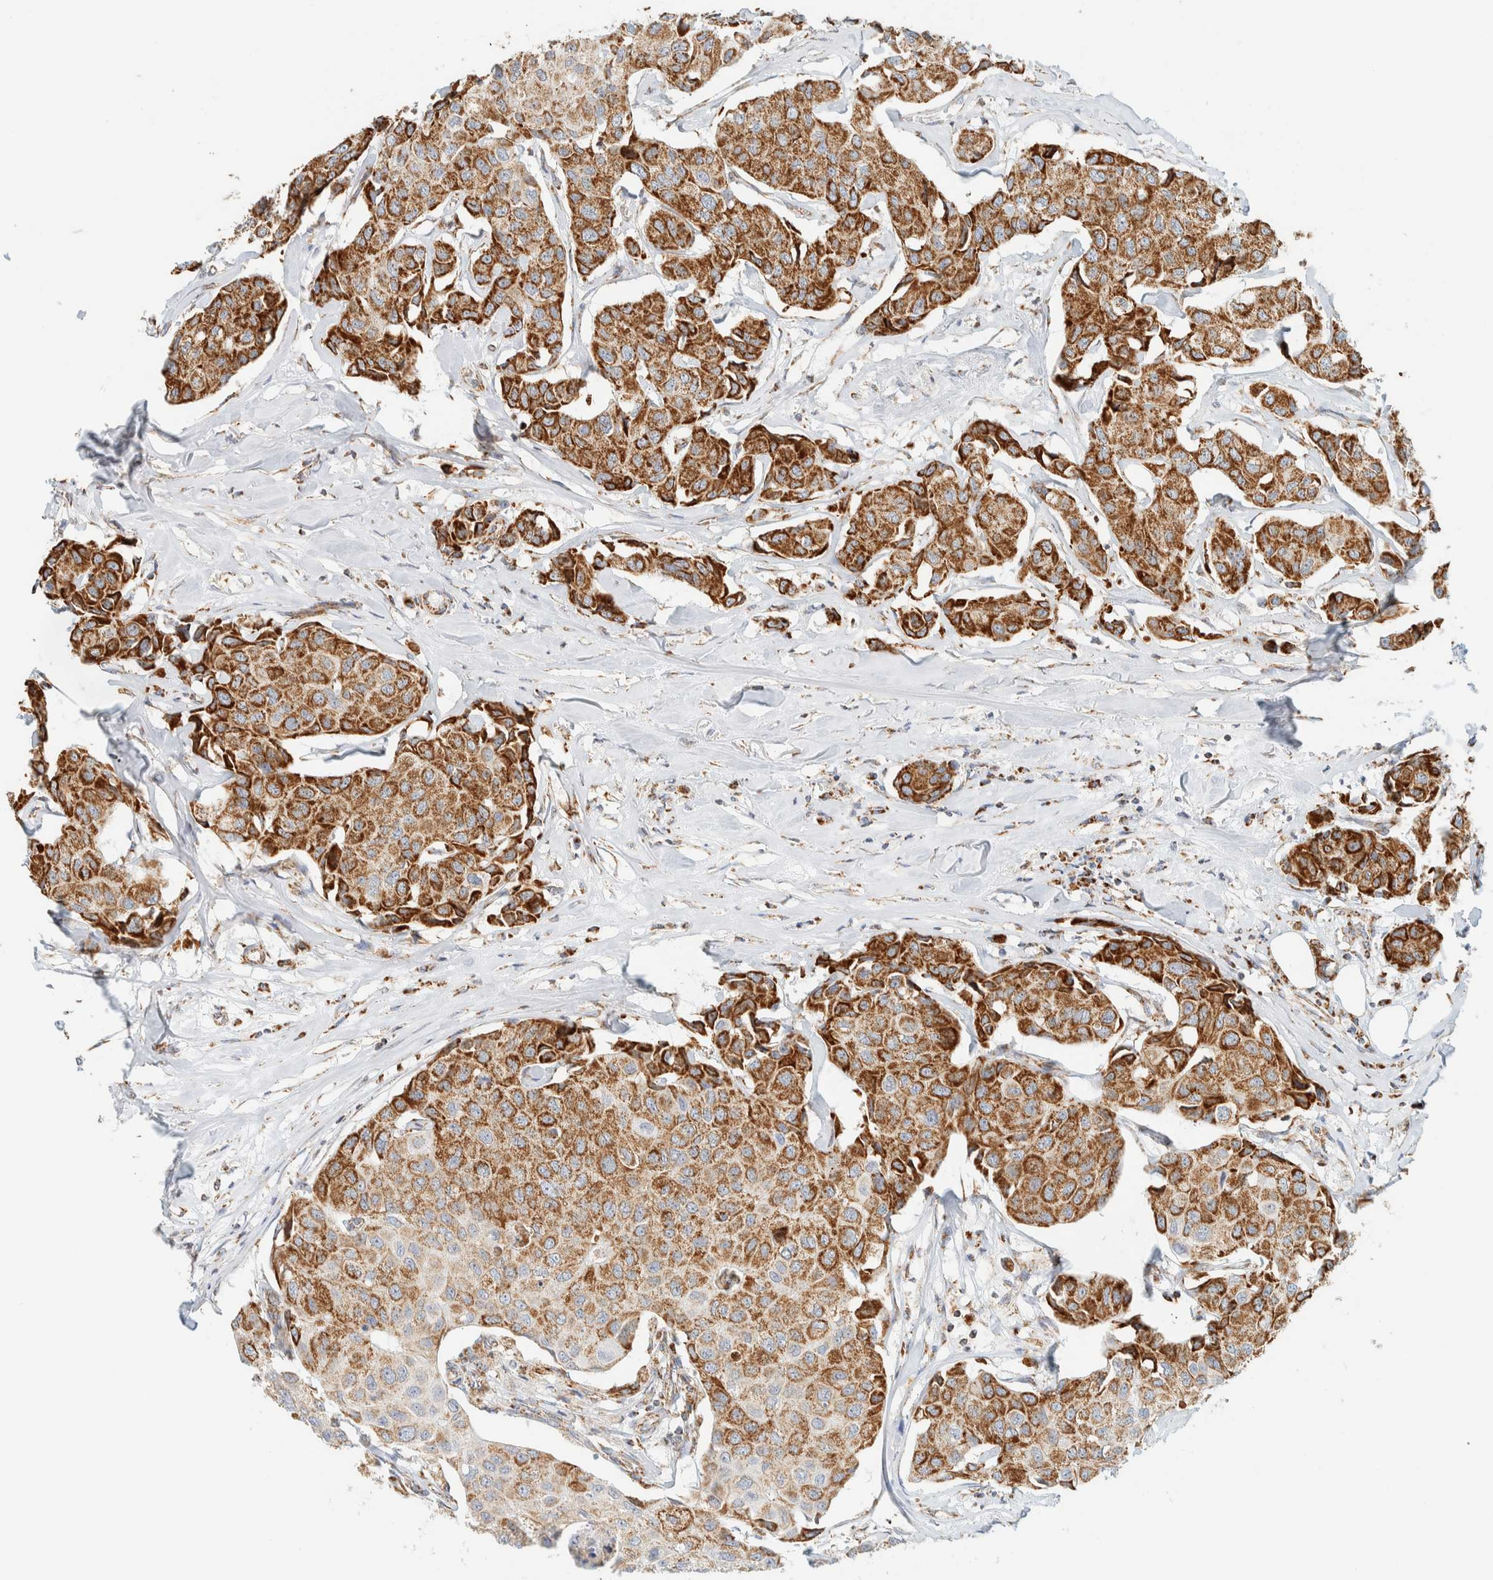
{"staining": {"intensity": "strong", "quantity": ">75%", "location": "cytoplasmic/membranous"}, "tissue": "breast cancer", "cell_type": "Tumor cells", "image_type": "cancer", "snomed": [{"axis": "morphology", "description": "Duct carcinoma"}, {"axis": "topography", "description": "Breast"}], "caption": "An immunohistochemistry micrograph of neoplastic tissue is shown. Protein staining in brown labels strong cytoplasmic/membranous positivity in invasive ductal carcinoma (breast) within tumor cells.", "gene": "KIFAP3", "patient": {"sex": "female", "age": 80}}